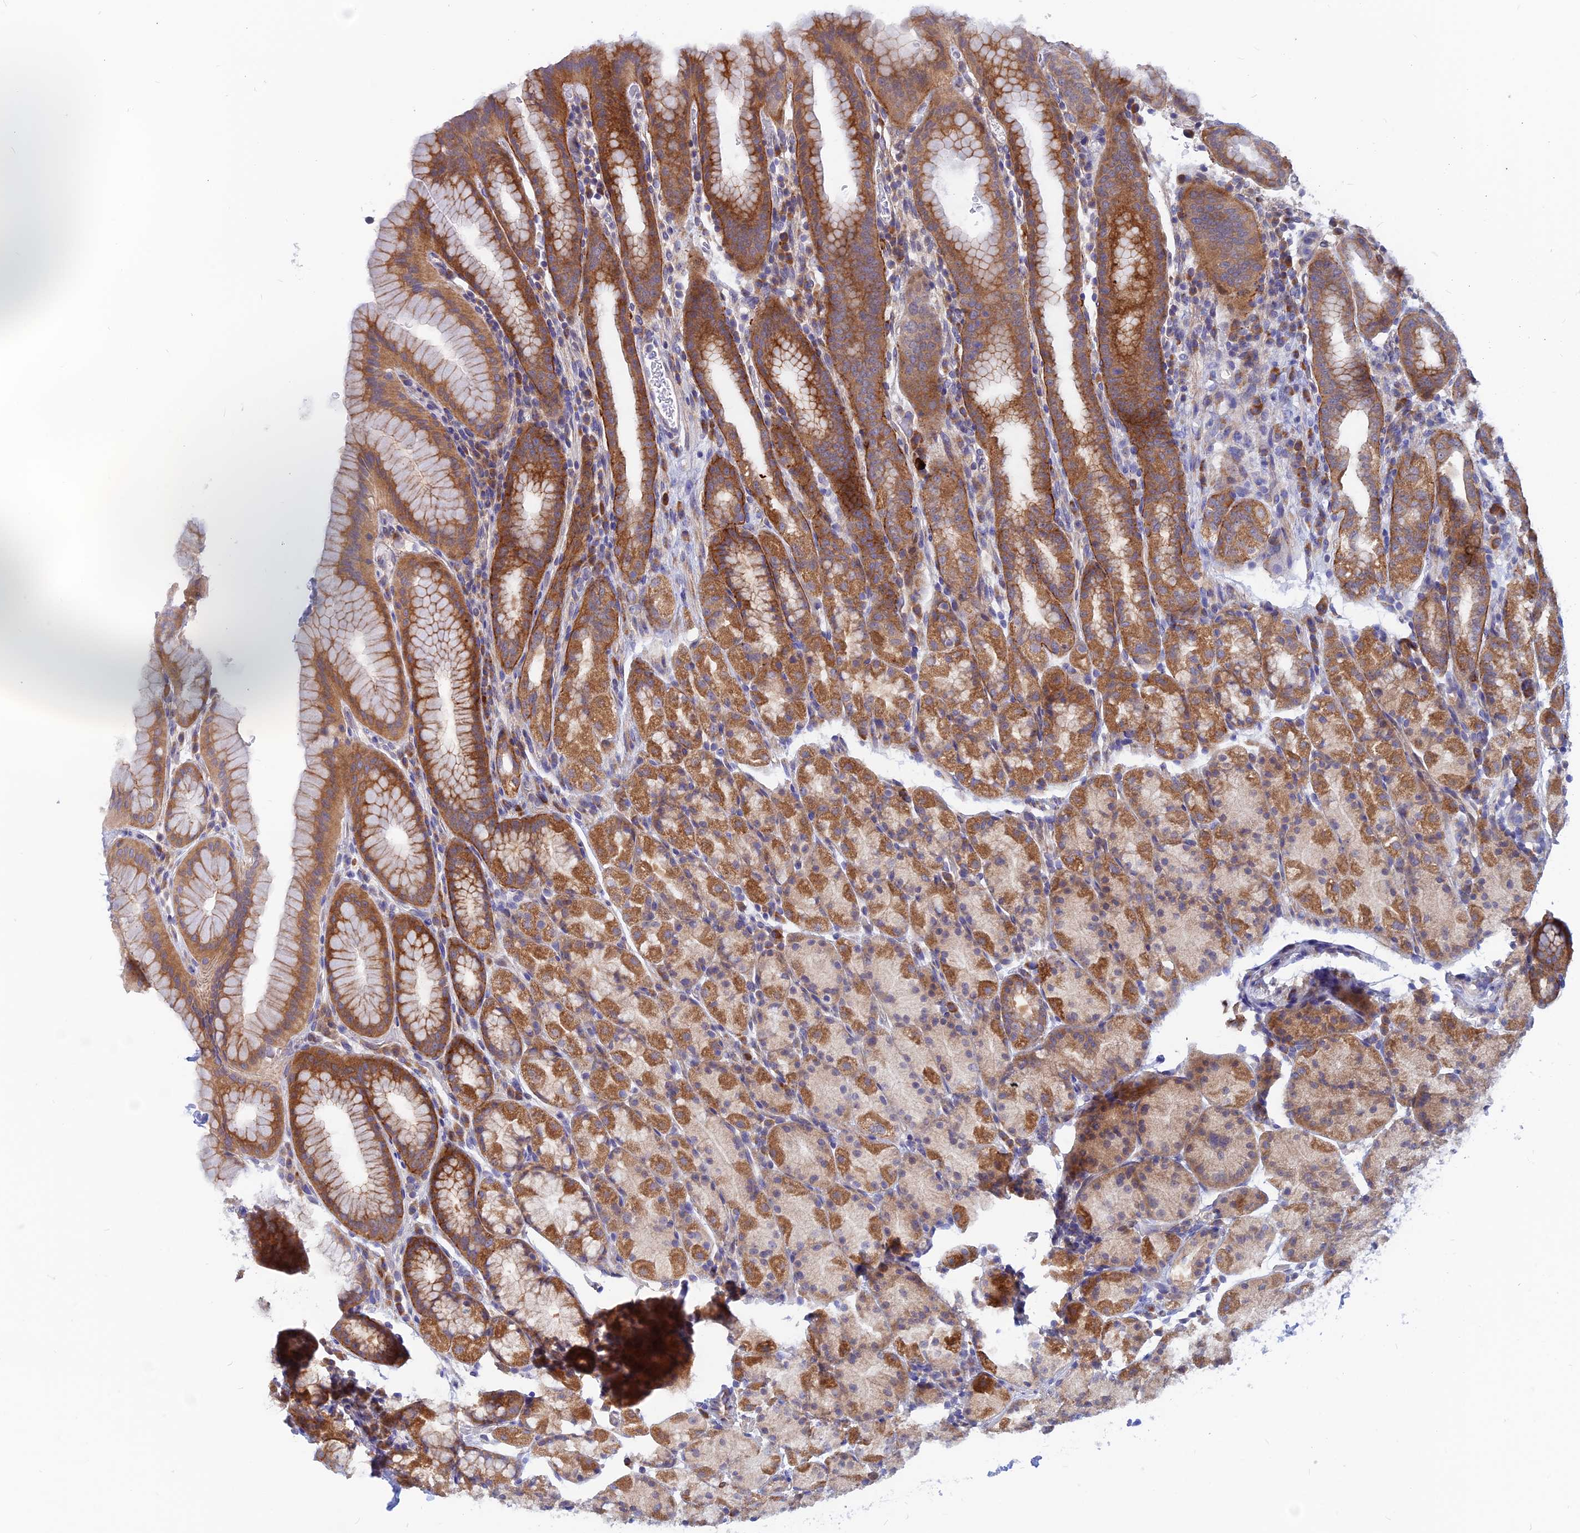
{"staining": {"intensity": "moderate", "quantity": ">75%", "location": "cytoplasmic/membranous"}, "tissue": "stomach", "cell_type": "Glandular cells", "image_type": "normal", "snomed": [{"axis": "morphology", "description": "Normal tissue, NOS"}, {"axis": "topography", "description": "Stomach, upper"}, {"axis": "topography", "description": "Stomach, lower"}, {"axis": "topography", "description": "Small intestine"}], "caption": "A photomicrograph showing moderate cytoplasmic/membranous staining in about >75% of glandular cells in benign stomach, as visualized by brown immunohistochemical staining.", "gene": "DNAJC16", "patient": {"sex": "male", "age": 68}}